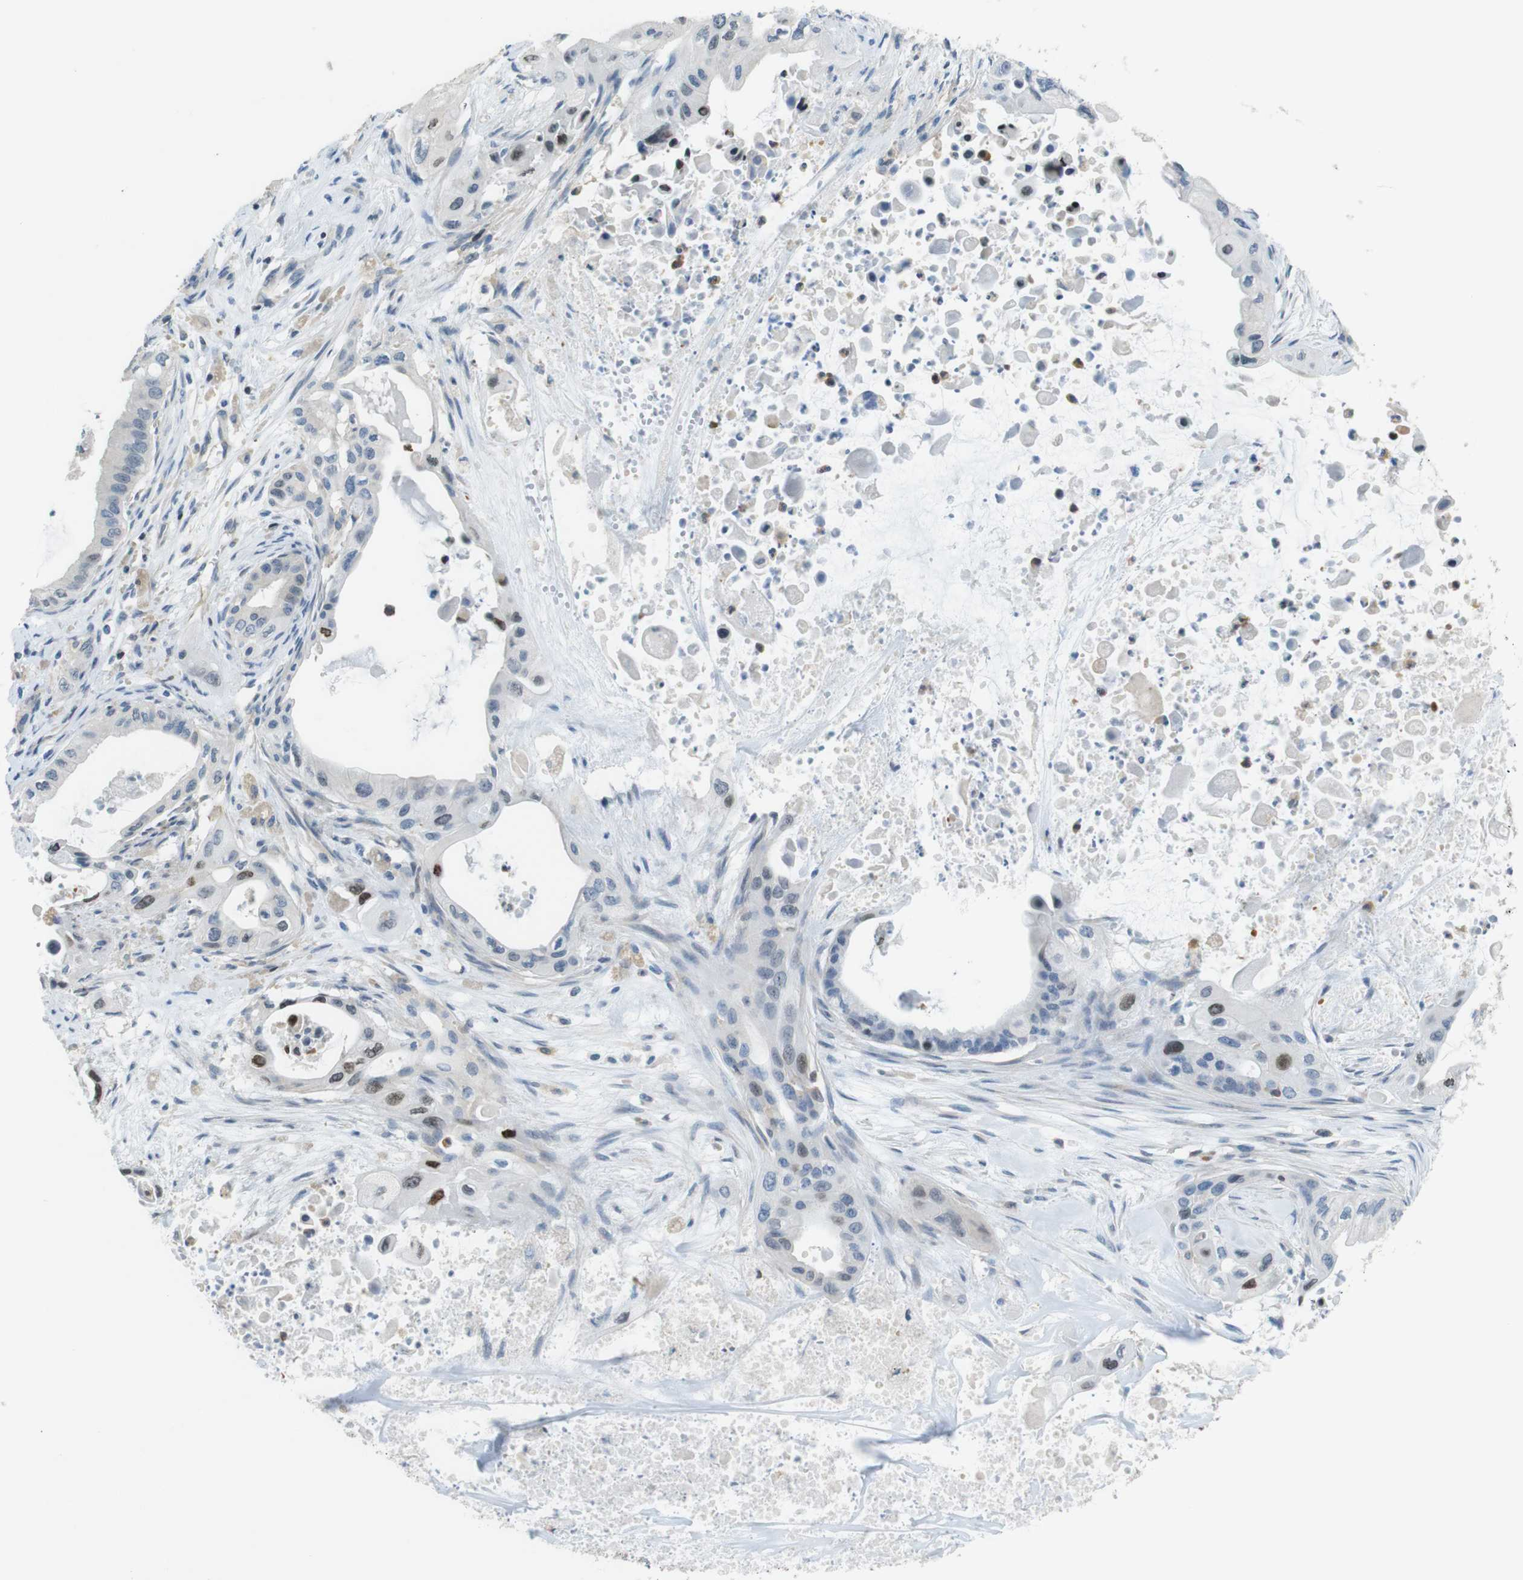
{"staining": {"intensity": "strong", "quantity": "<25%", "location": "cytoplasmic/membranous,nuclear"}, "tissue": "pancreatic cancer", "cell_type": "Tumor cells", "image_type": "cancer", "snomed": [{"axis": "morphology", "description": "Adenocarcinoma, NOS"}, {"axis": "topography", "description": "Pancreas"}], "caption": "Brown immunohistochemical staining in adenocarcinoma (pancreatic) displays strong cytoplasmic/membranous and nuclear staining in about <25% of tumor cells.", "gene": "PCDH10", "patient": {"sex": "male", "age": 73}}